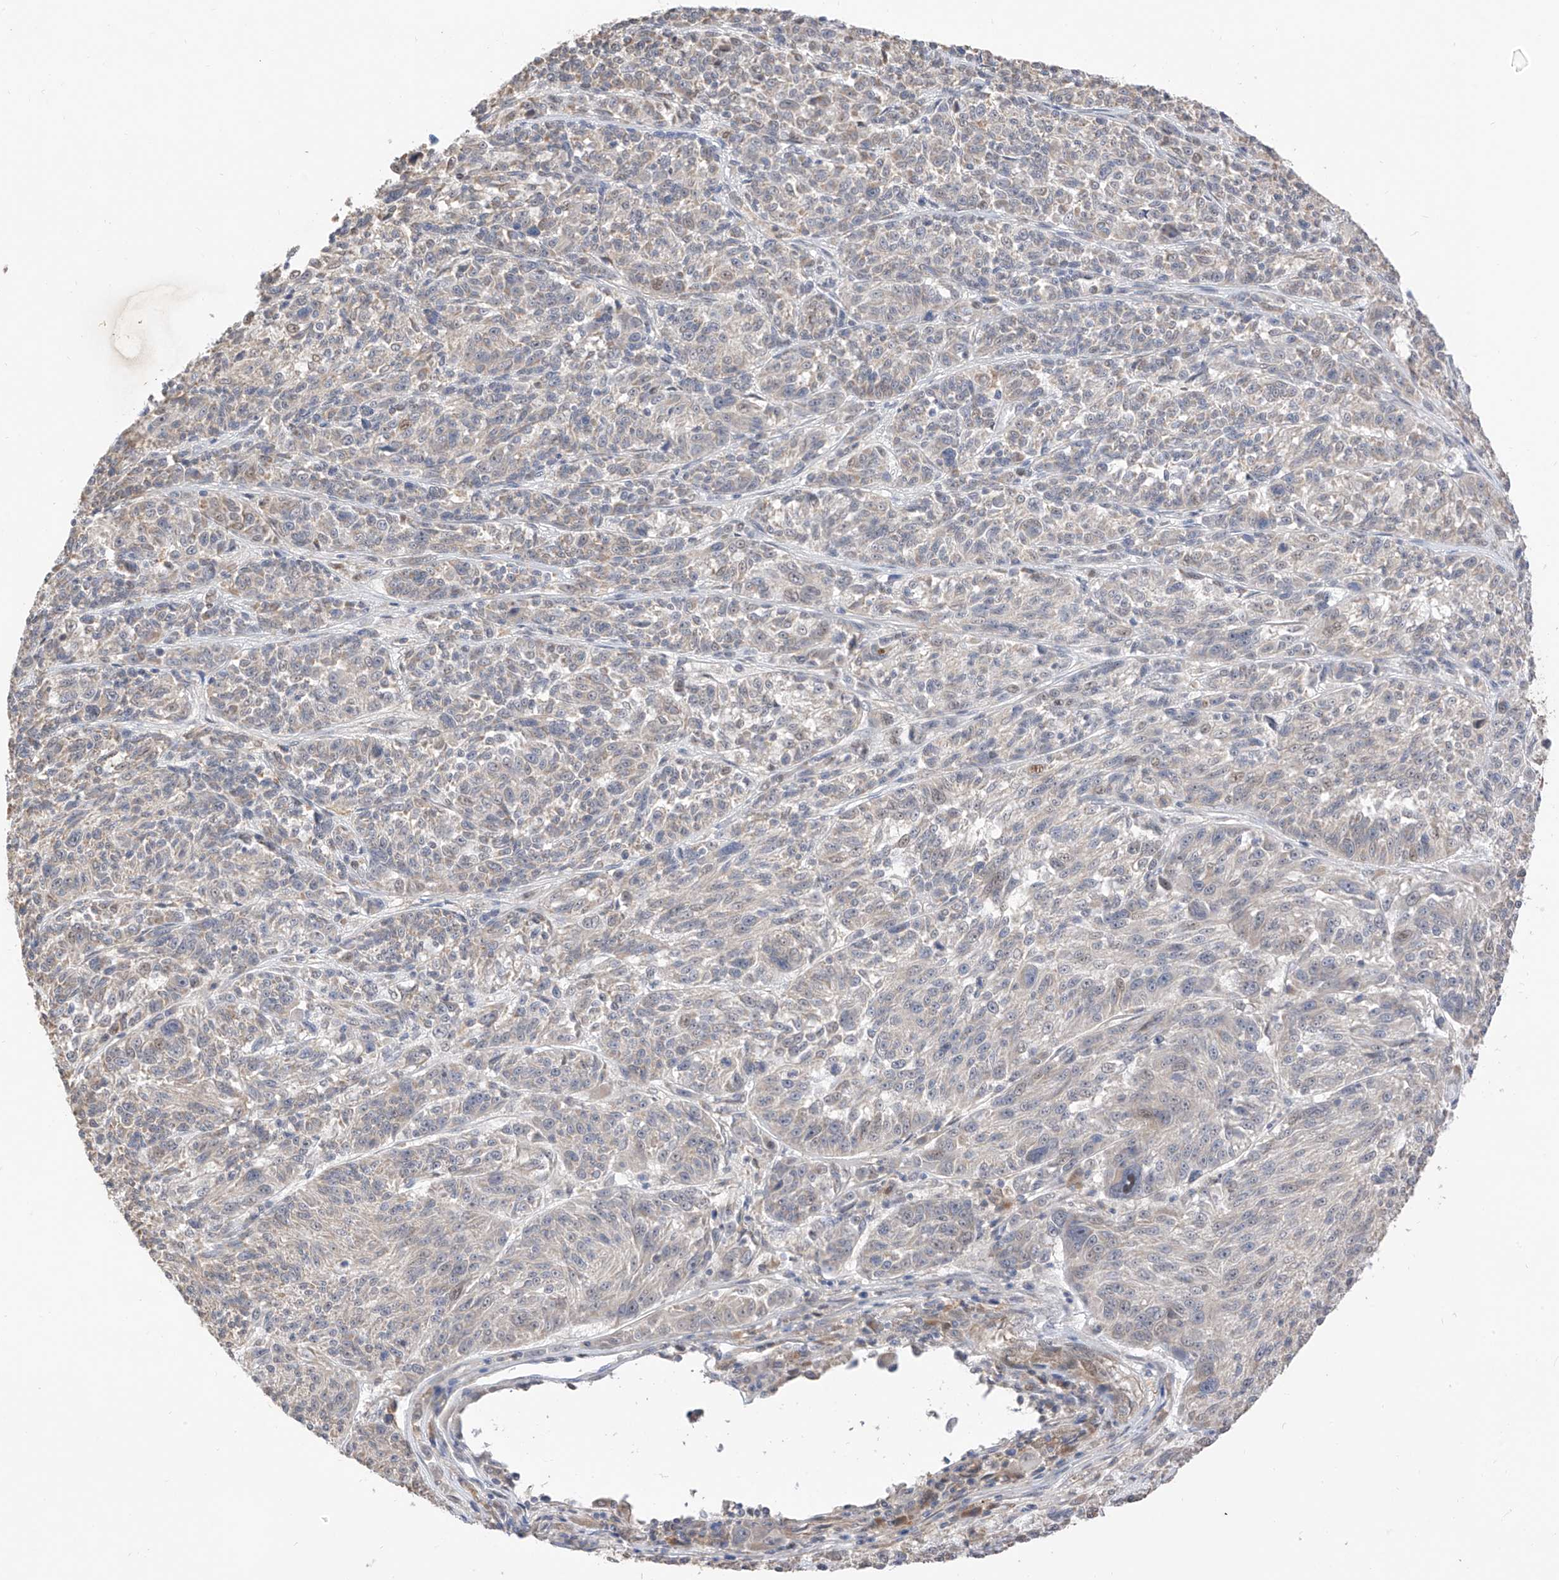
{"staining": {"intensity": "weak", "quantity": "<25%", "location": "nuclear"}, "tissue": "melanoma", "cell_type": "Tumor cells", "image_type": "cancer", "snomed": [{"axis": "morphology", "description": "Malignant melanoma, NOS"}, {"axis": "topography", "description": "Skin"}], "caption": "Immunohistochemical staining of human melanoma reveals no significant expression in tumor cells.", "gene": "LATS1", "patient": {"sex": "male", "age": 53}}